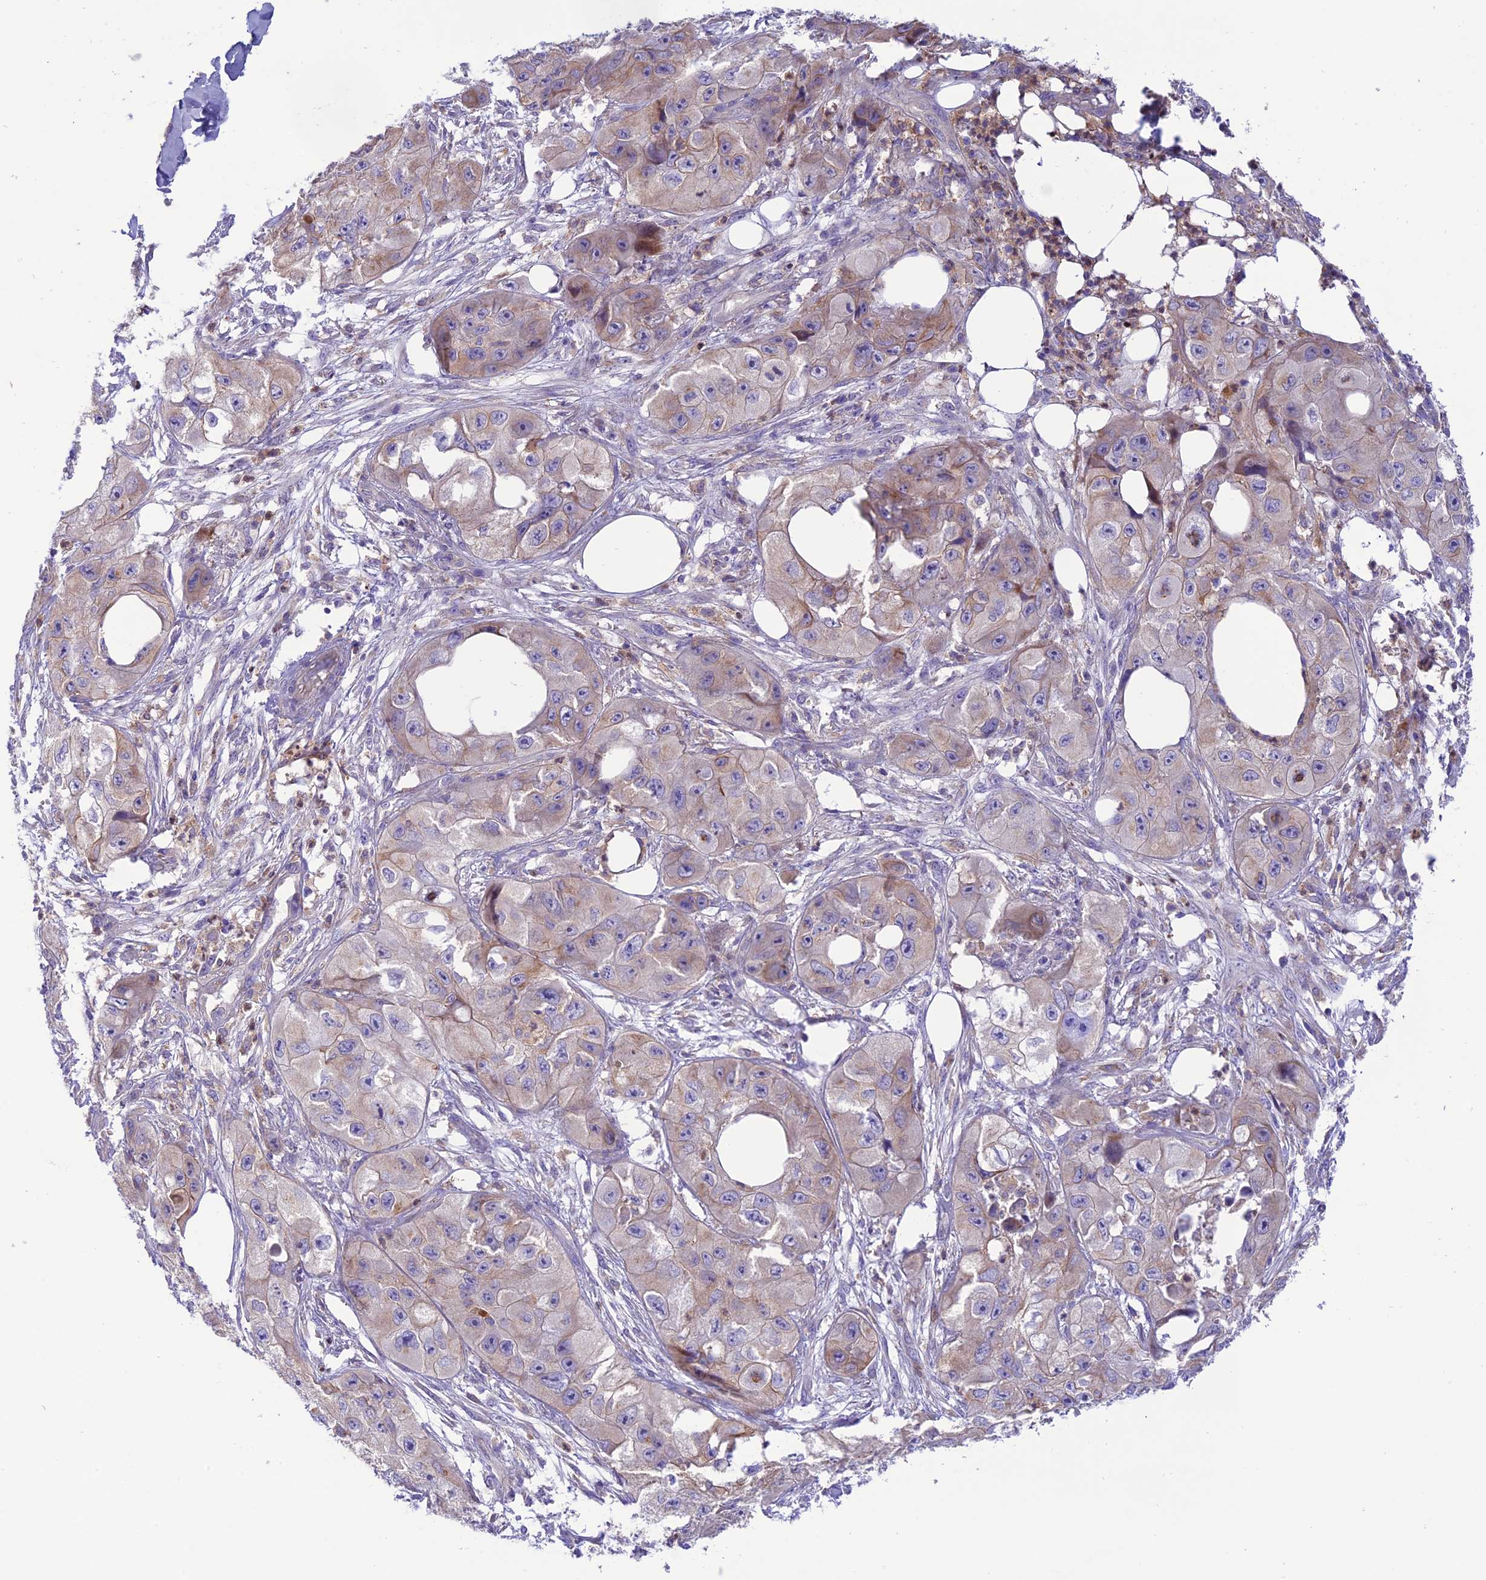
{"staining": {"intensity": "moderate", "quantity": "<25%", "location": "cytoplasmic/membranous"}, "tissue": "skin cancer", "cell_type": "Tumor cells", "image_type": "cancer", "snomed": [{"axis": "morphology", "description": "Squamous cell carcinoma, NOS"}, {"axis": "topography", "description": "Skin"}, {"axis": "topography", "description": "Subcutis"}], "caption": "Immunohistochemistry micrograph of neoplastic tissue: squamous cell carcinoma (skin) stained using immunohistochemistry exhibits low levels of moderate protein expression localized specifically in the cytoplasmic/membranous of tumor cells, appearing as a cytoplasmic/membranous brown color.", "gene": "JMY", "patient": {"sex": "male", "age": 73}}